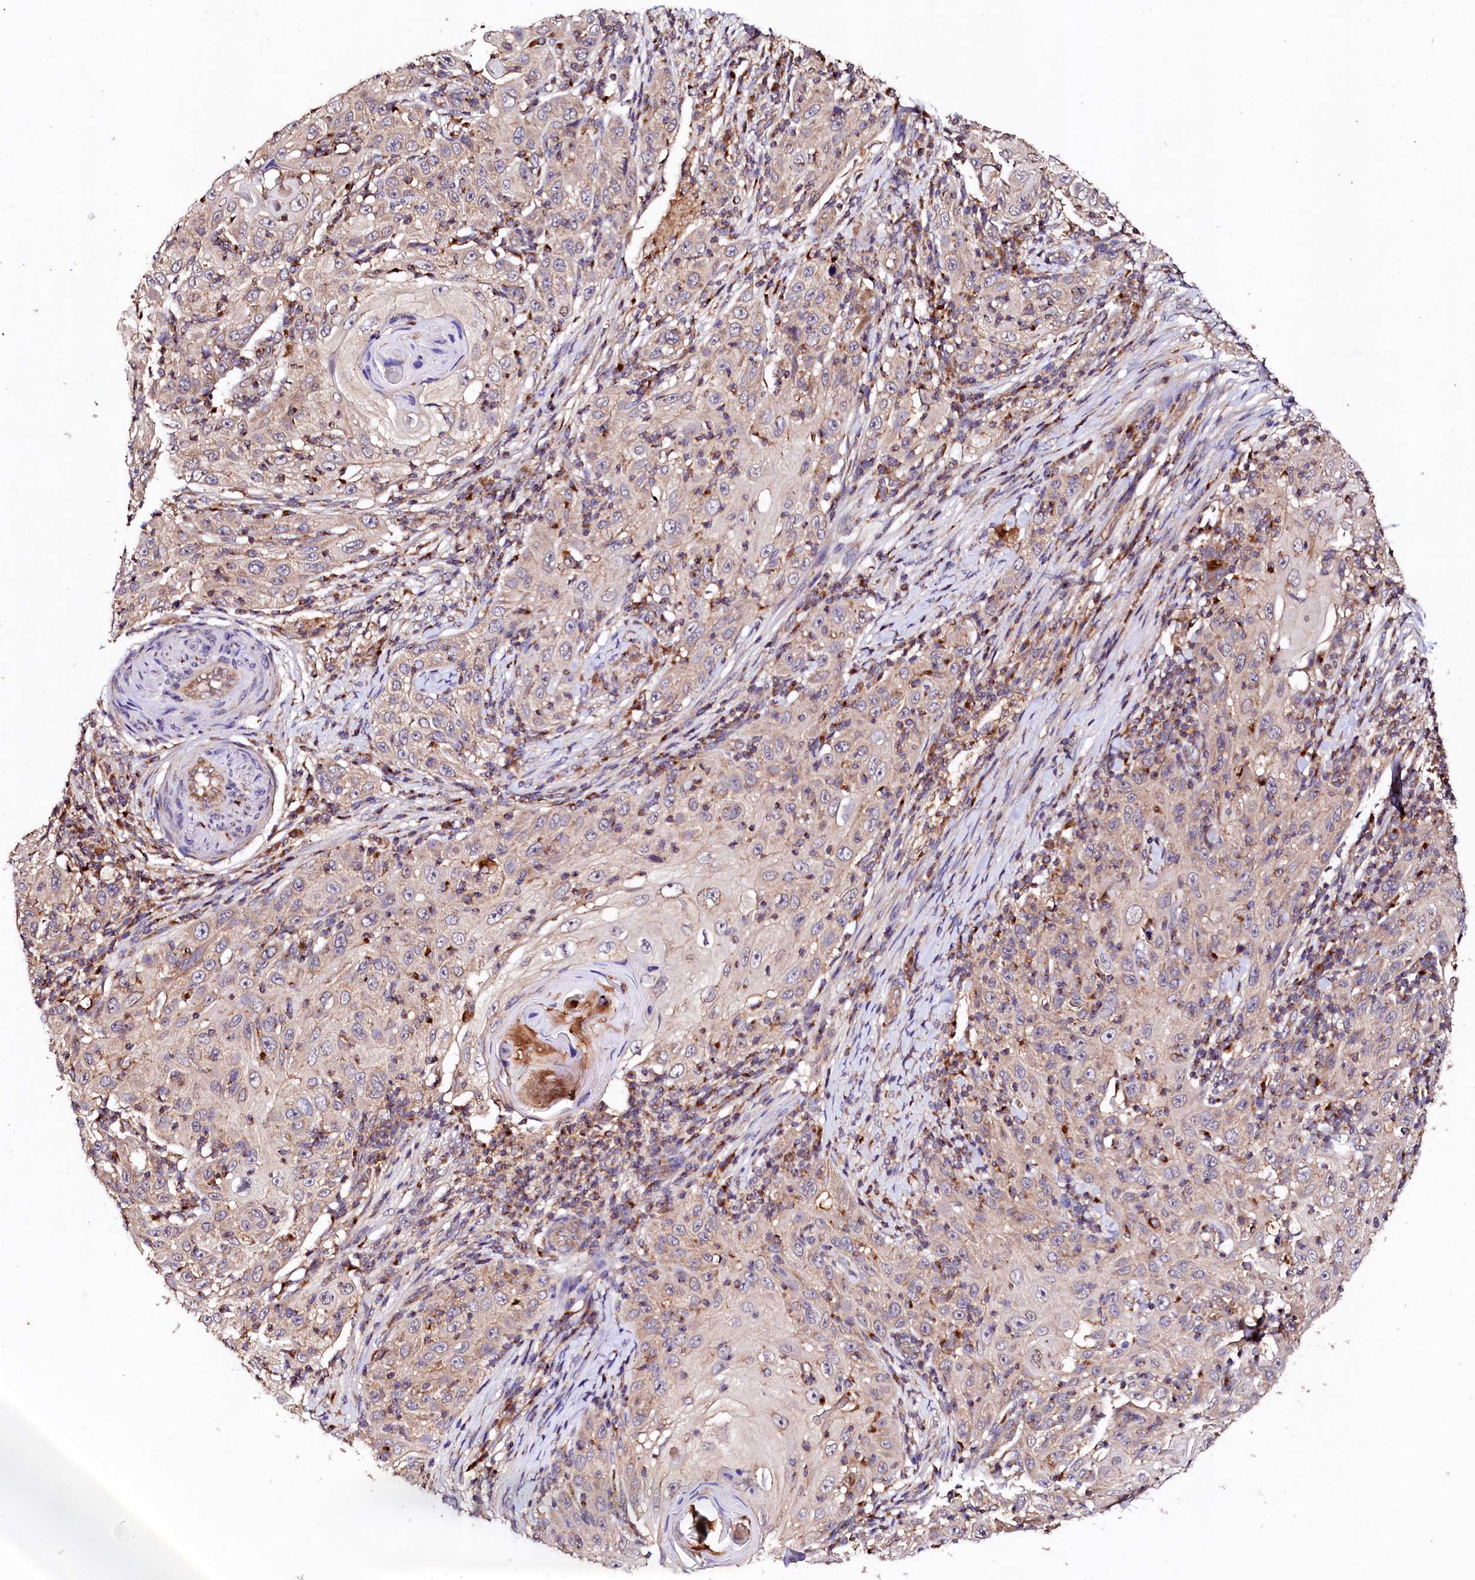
{"staining": {"intensity": "weak", "quantity": "25%-75%", "location": "cytoplasmic/membranous"}, "tissue": "skin cancer", "cell_type": "Tumor cells", "image_type": "cancer", "snomed": [{"axis": "morphology", "description": "Squamous cell carcinoma, NOS"}, {"axis": "topography", "description": "Skin"}], "caption": "Immunohistochemistry of squamous cell carcinoma (skin) reveals low levels of weak cytoplasmic/membranous positivity in about 25%-75% of tumor cells. (Brightfield microscopy of DAB IHC at high magnification).", "gene": "ST3GAL1", "patient": {"sex": "female", "age": 88}}